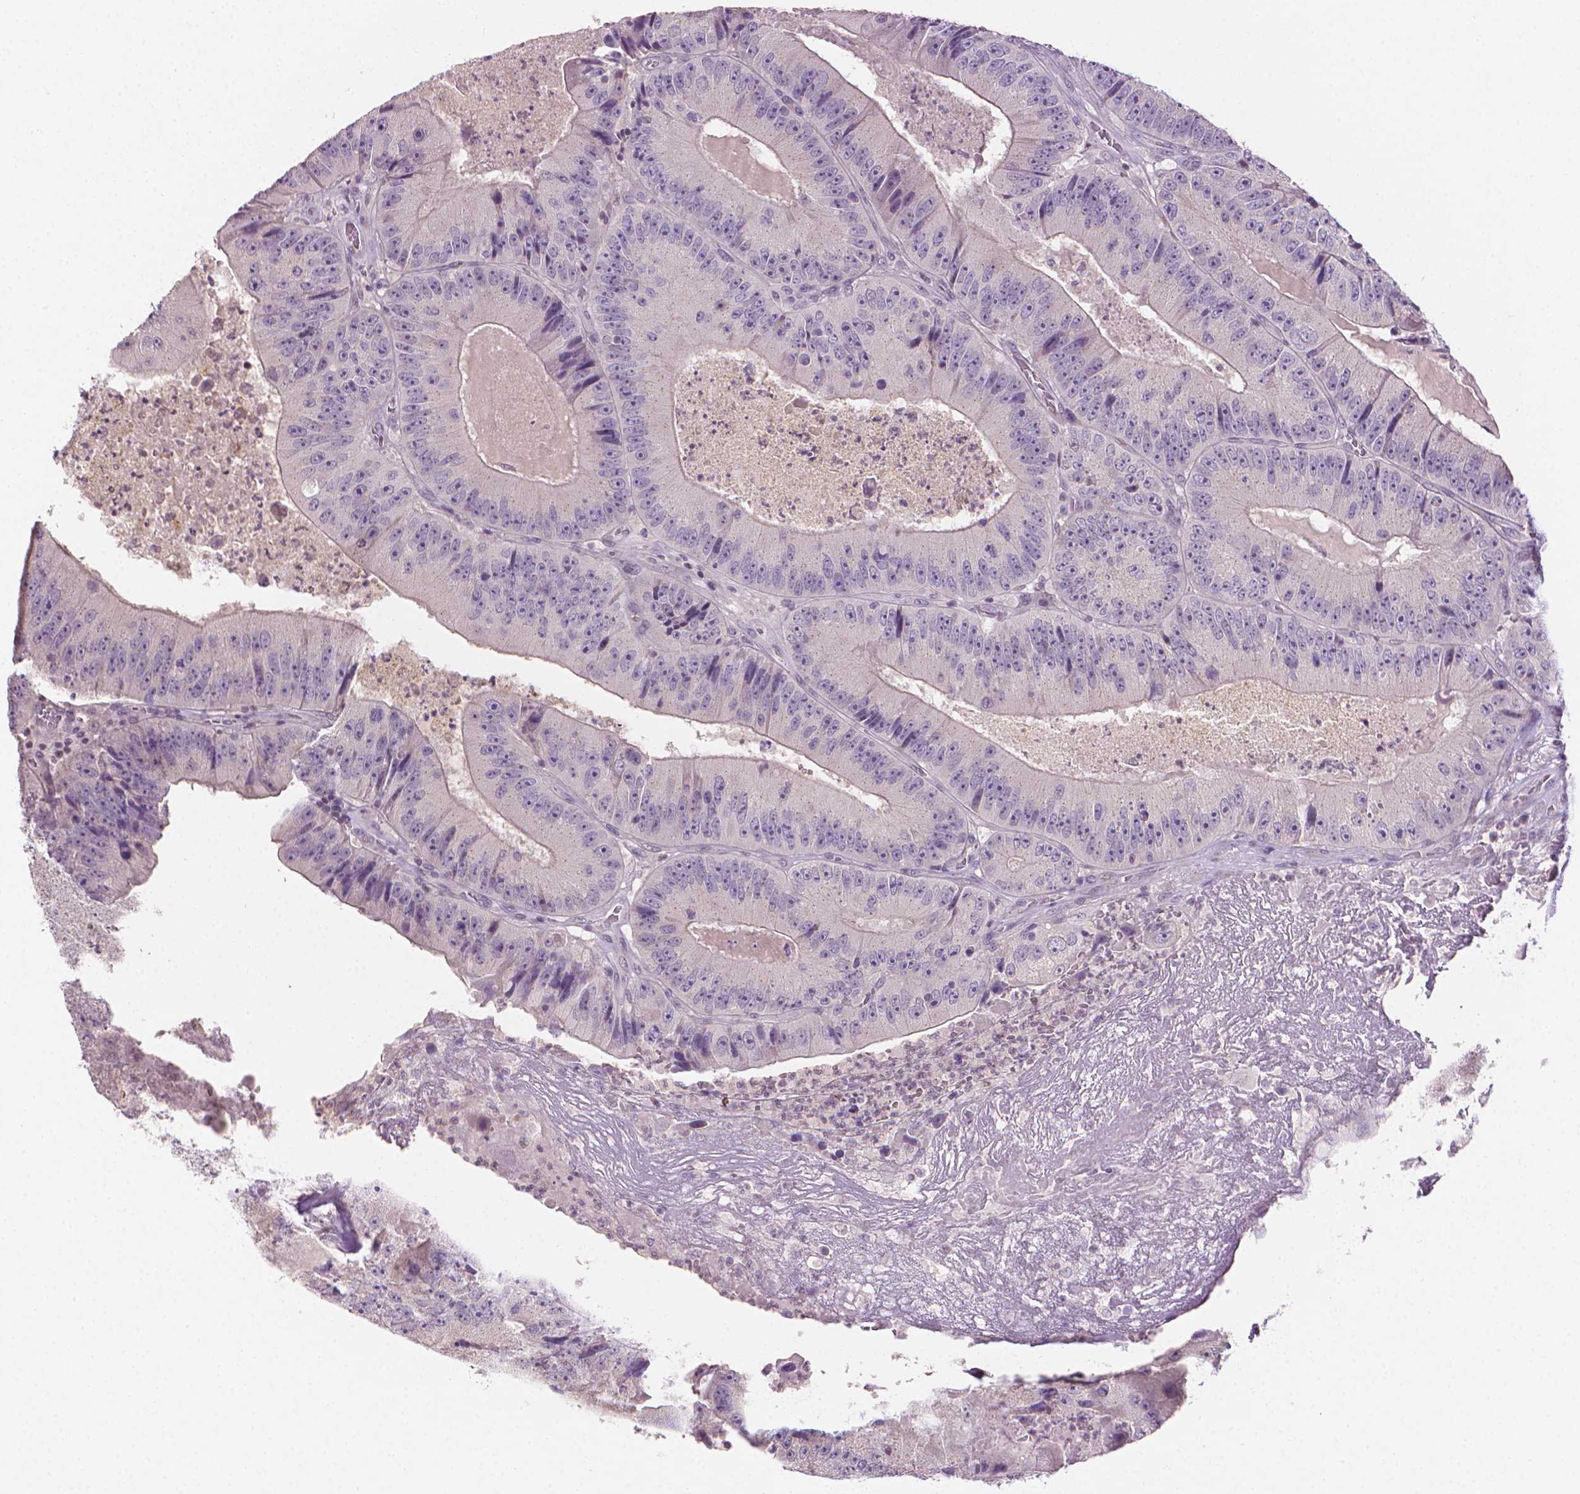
{"staining": {"intensity": "negative", "quantity": "none", "location": "none"}, "tissue": "colorectal cancer", "cell_type": "Tumor cells", "image_type": "cancer", "snomed": [{"axis": "morphology", "description": "Adenocarcinoma, NOS"}, {"axis": "topography", "description": "Colon"}], "caption": "Adenocarcinoma (colorectal) was stained to show a protein in brown. There is no significant positivity in tumor cells.", "gene": "NCAN", "patient": {"sex": "female", "age": 86}}